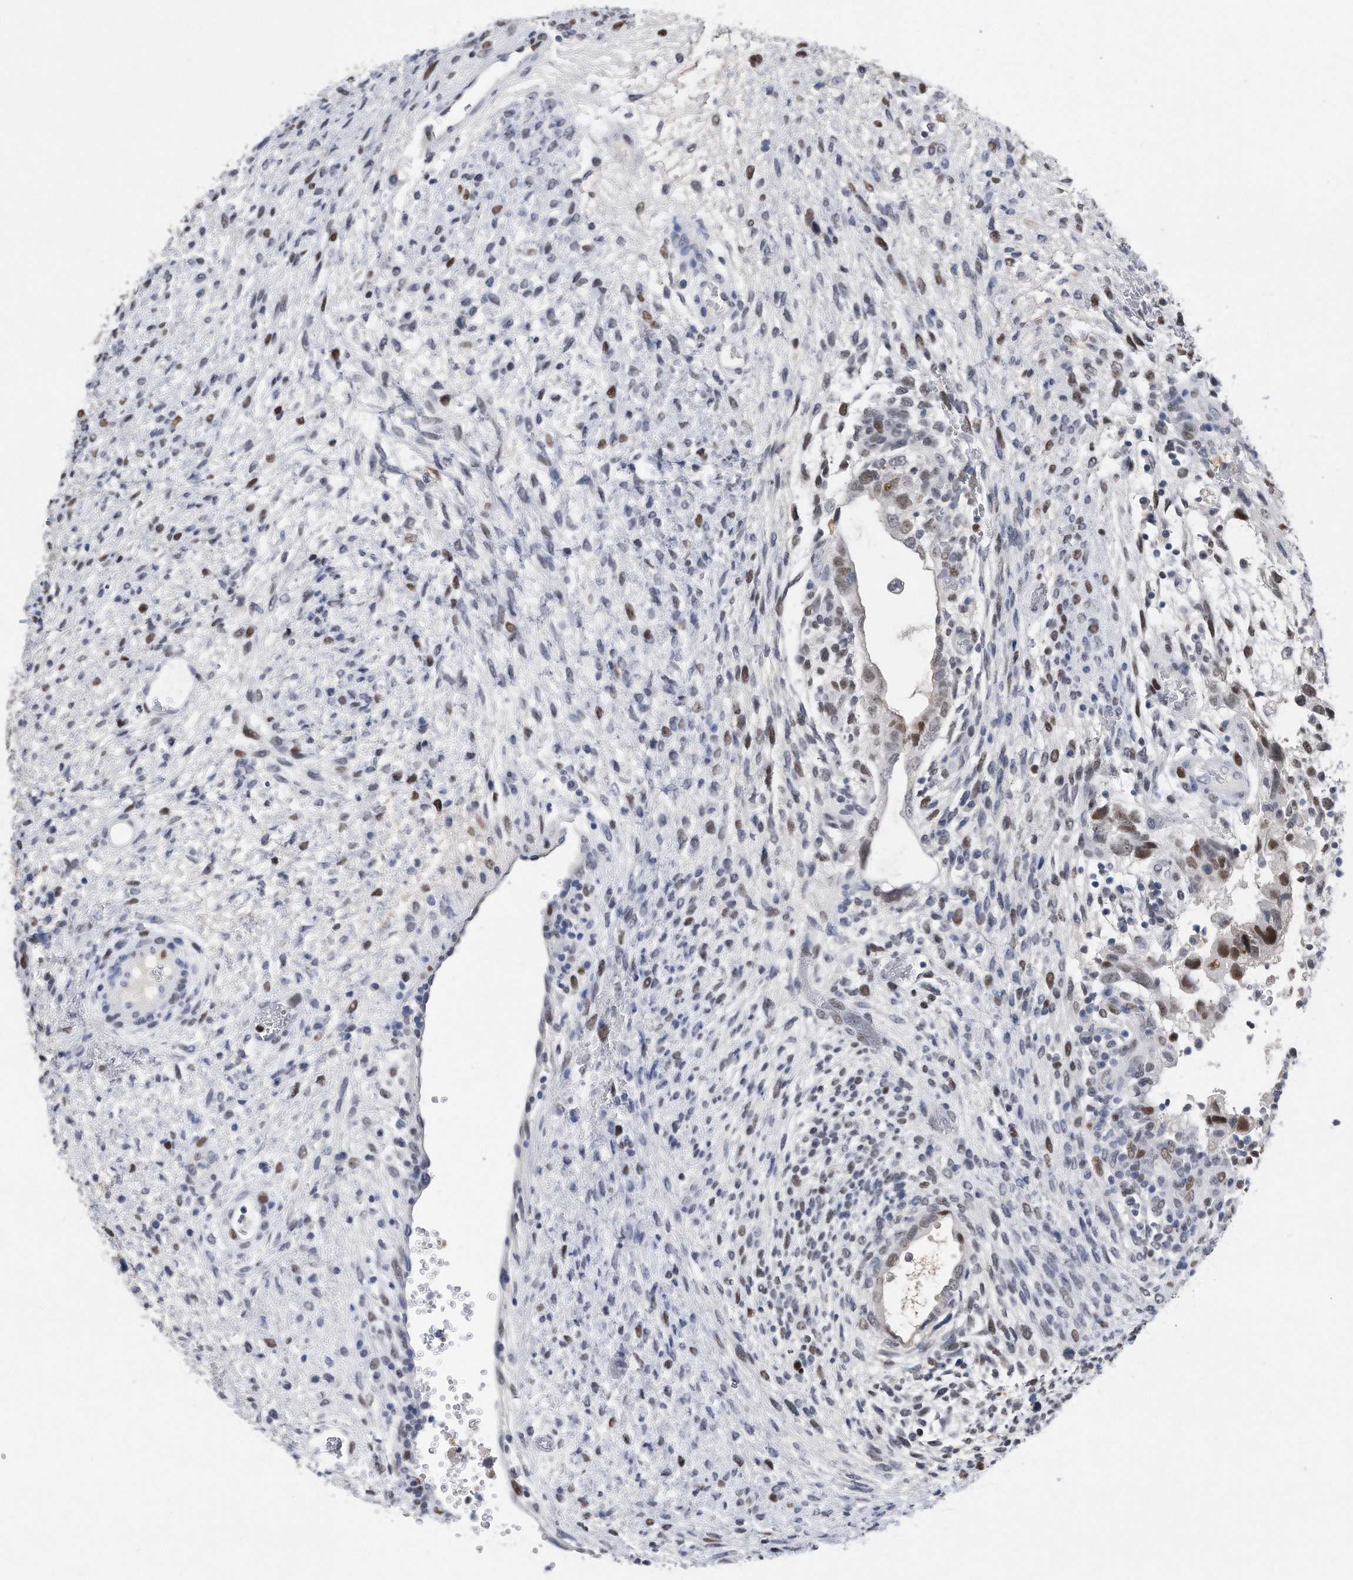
{"staining": {"intensity": "moderate", "quantity": ">75%", "location": "nuclear"}, "tissue": "testis cancer", "cell_type": "Tumor cells", "image_type": "cancer", "snomed": [{"axis": "morphology", "description": "Carcinoma, Embryonal, NOS"}, {"axis": "topography", "description": "Testis"}], "caption": "Moderate nuclear protein expression is present in approximately >75% of tumor cells in testis embryonal carcinoma.", "gene": "PCNA", "patient": {"sex": "male", "age": 37}}